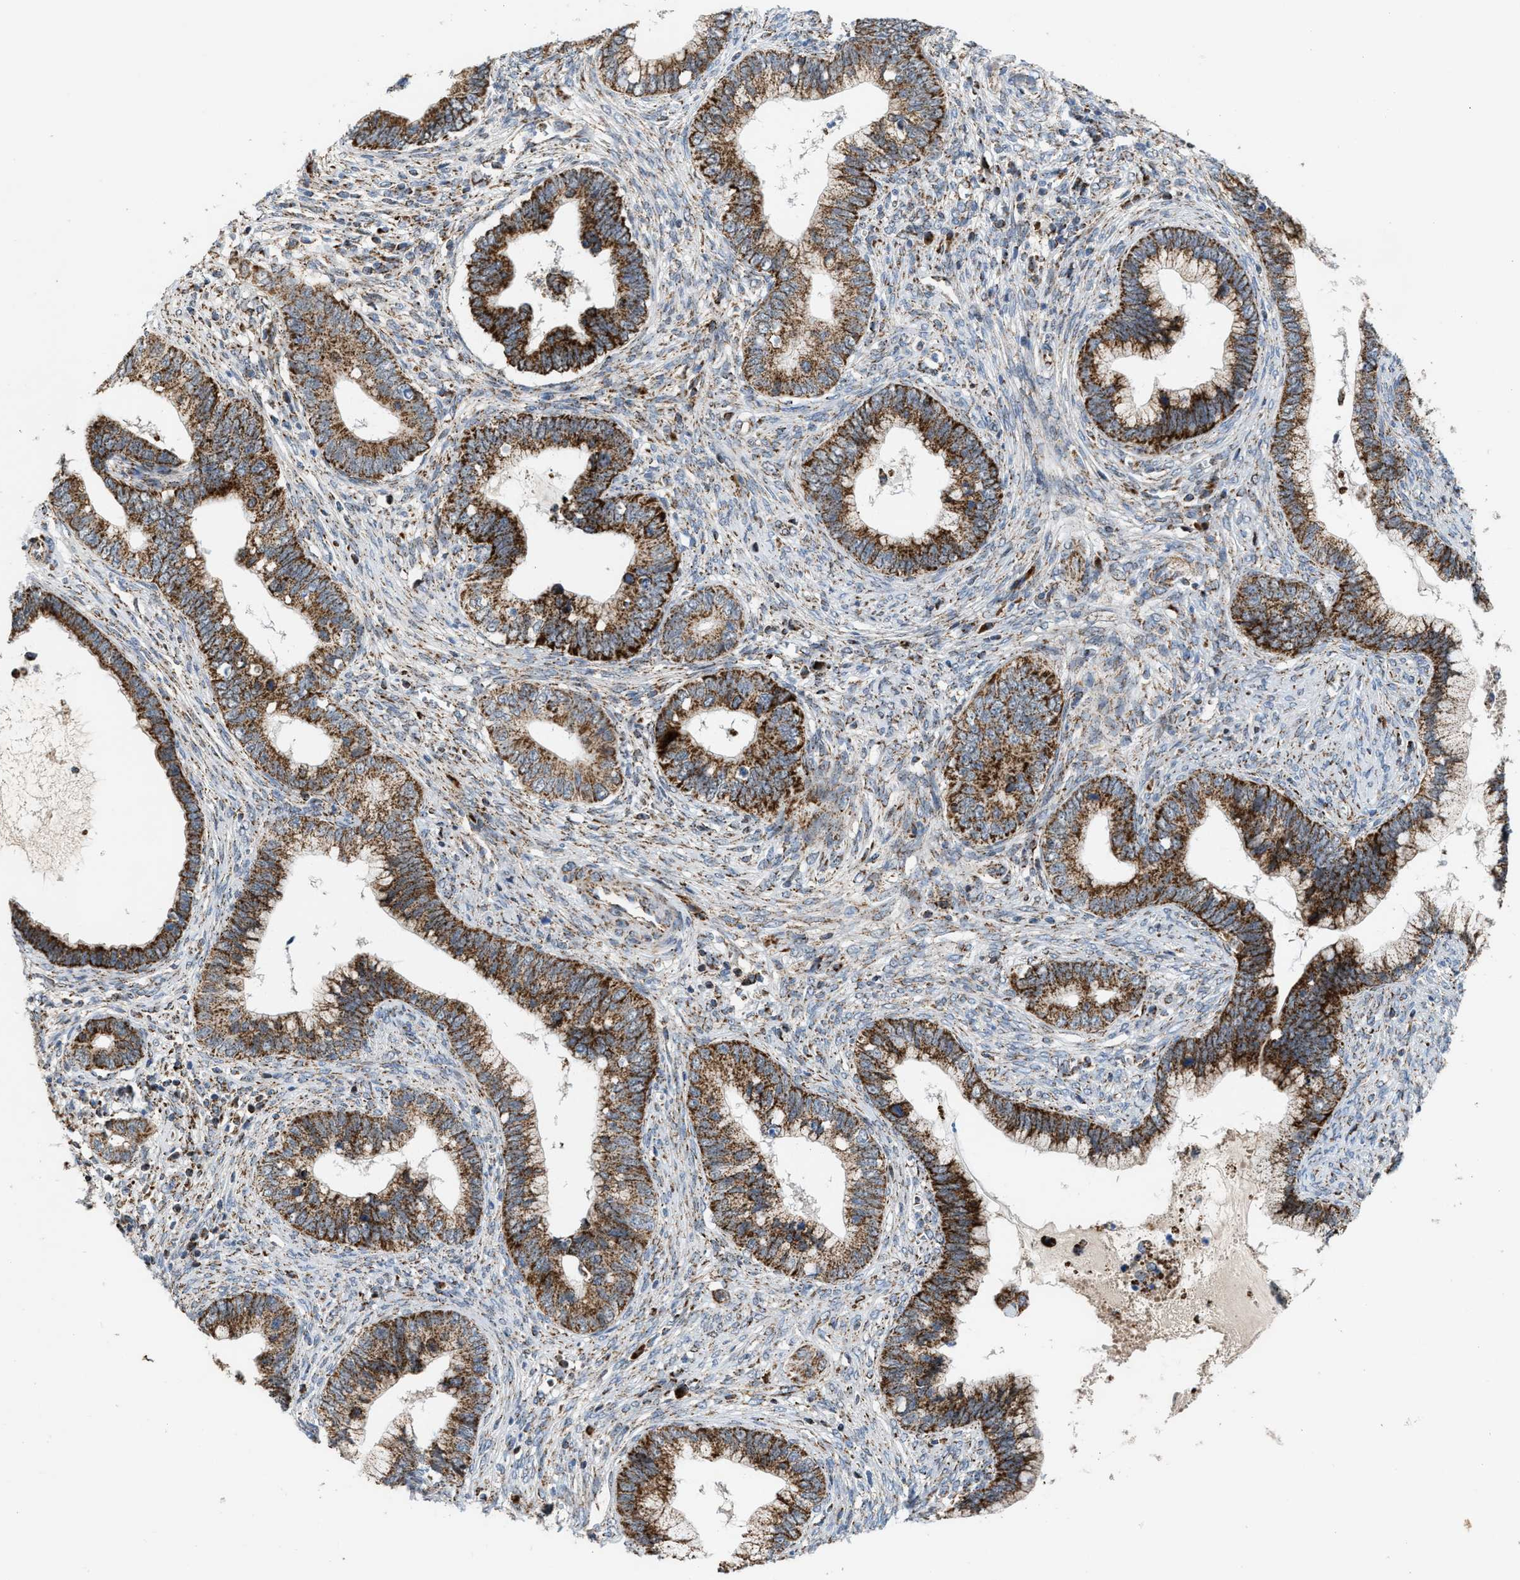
{"staining": {"intensity": "strong", "quantity": ">75%", "location": "cytoplasmic/membranous"}, "tissue": "cervical cancer", "cell_type": "Tumor cells", "image_type": "cancer", "snomed": [{"axis": "morphology", "description": "Adenocarcinoma, NOS"}, {"axis": "topography", "description": "Cervix"}], "caption": "Immunohistochemical staining of cervical adenocarcinoma exhibits strong cytoplasmic/membranous protein staining in approximately >75% of tumor cells.", "gene": "PMPCA", "patient": {"sex": "female", "age": 44}}